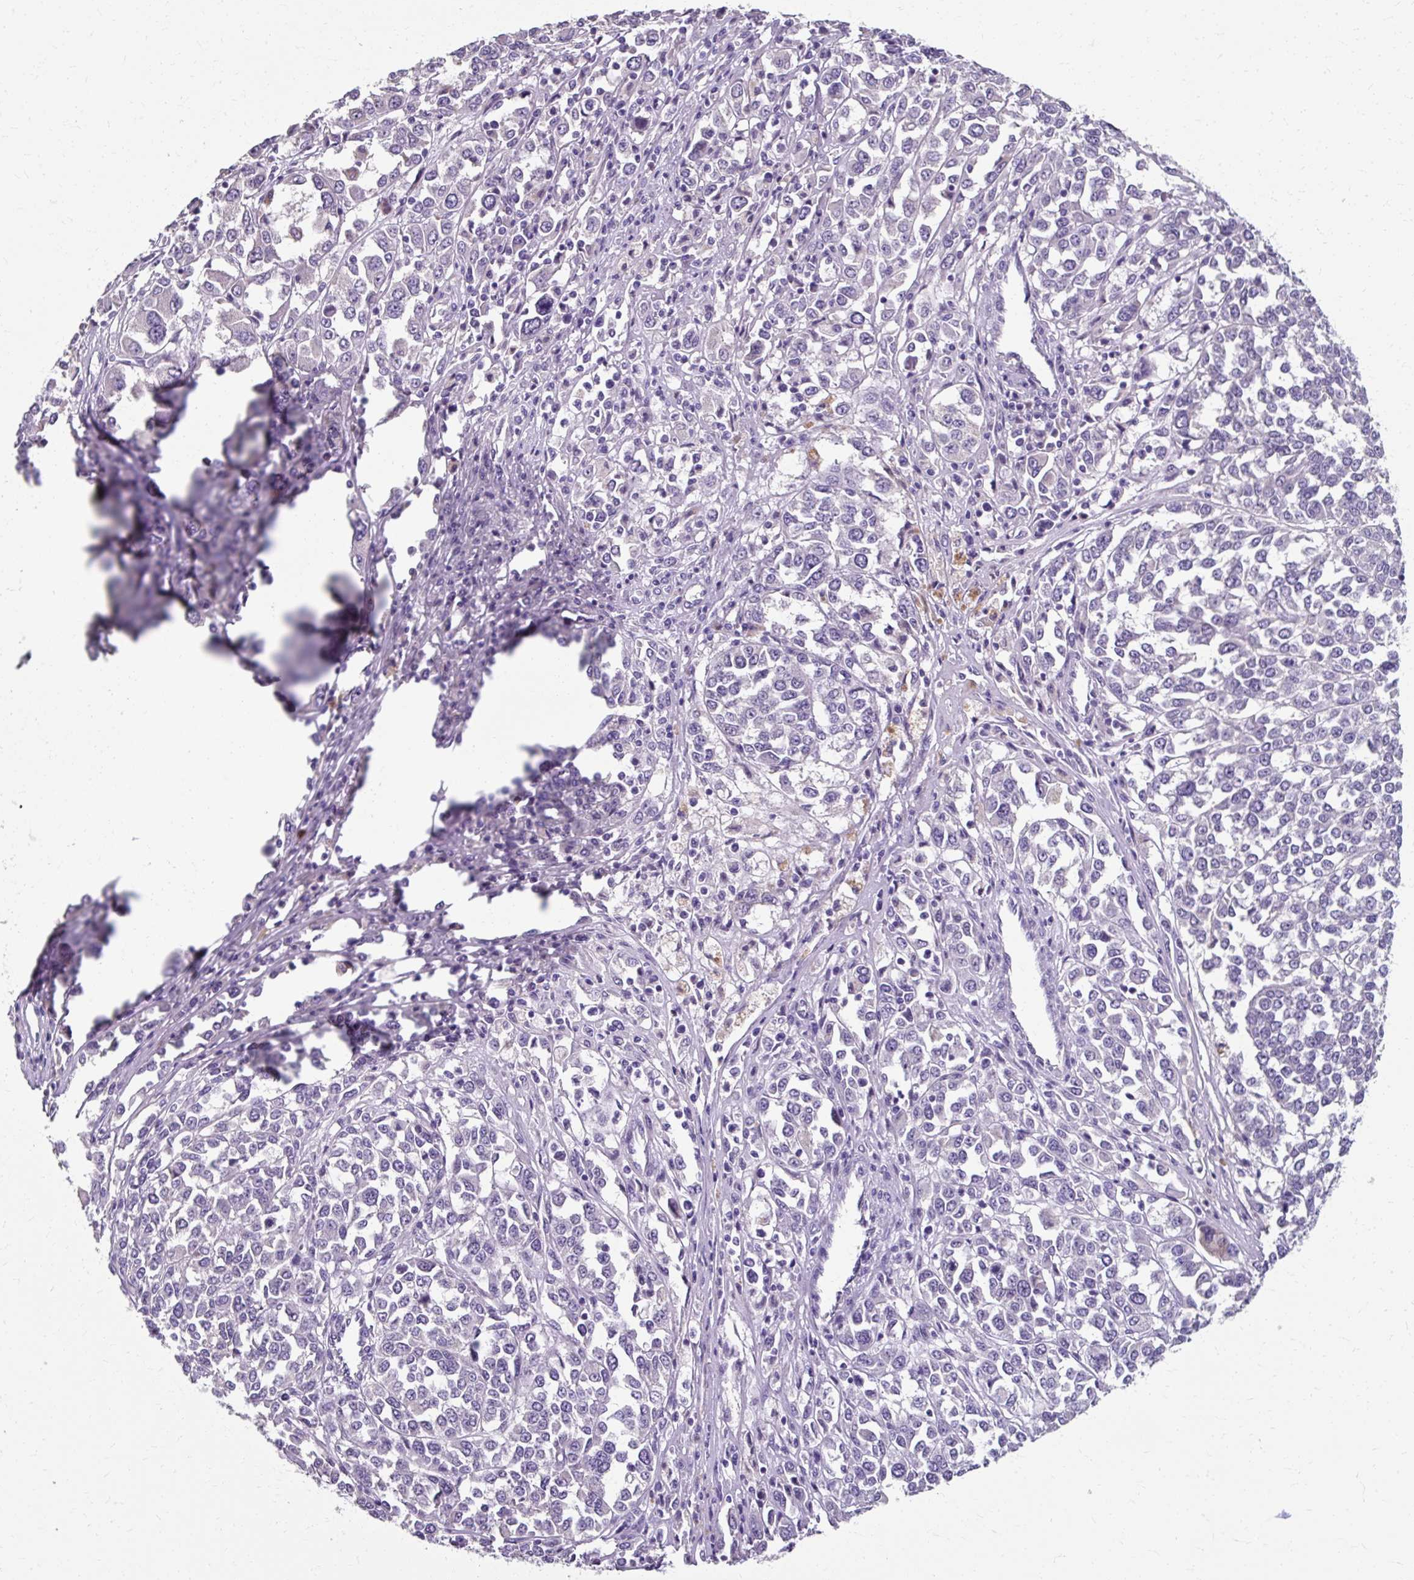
{"staining": {"intensity": "negative", "quantity": "none", "location": "none"}, "tissue": "melanoma", "cell_type": "Tumor cells", "image_type": "cancer", "snomed": [{"axis": "morphology", "description": "Malignant melanoma, Metastatic site"}, {"axis": "topography", "description": "Lymph node"}], "caption": "Immunohistochemistry (IHC) photomicrograph of malignant melanoma (metastatic site) stained for a protein (brown), which exhibits no expression in tumor cells.", "gene": "KLHL24", "patient": {"sex": "male", "age": 44}}